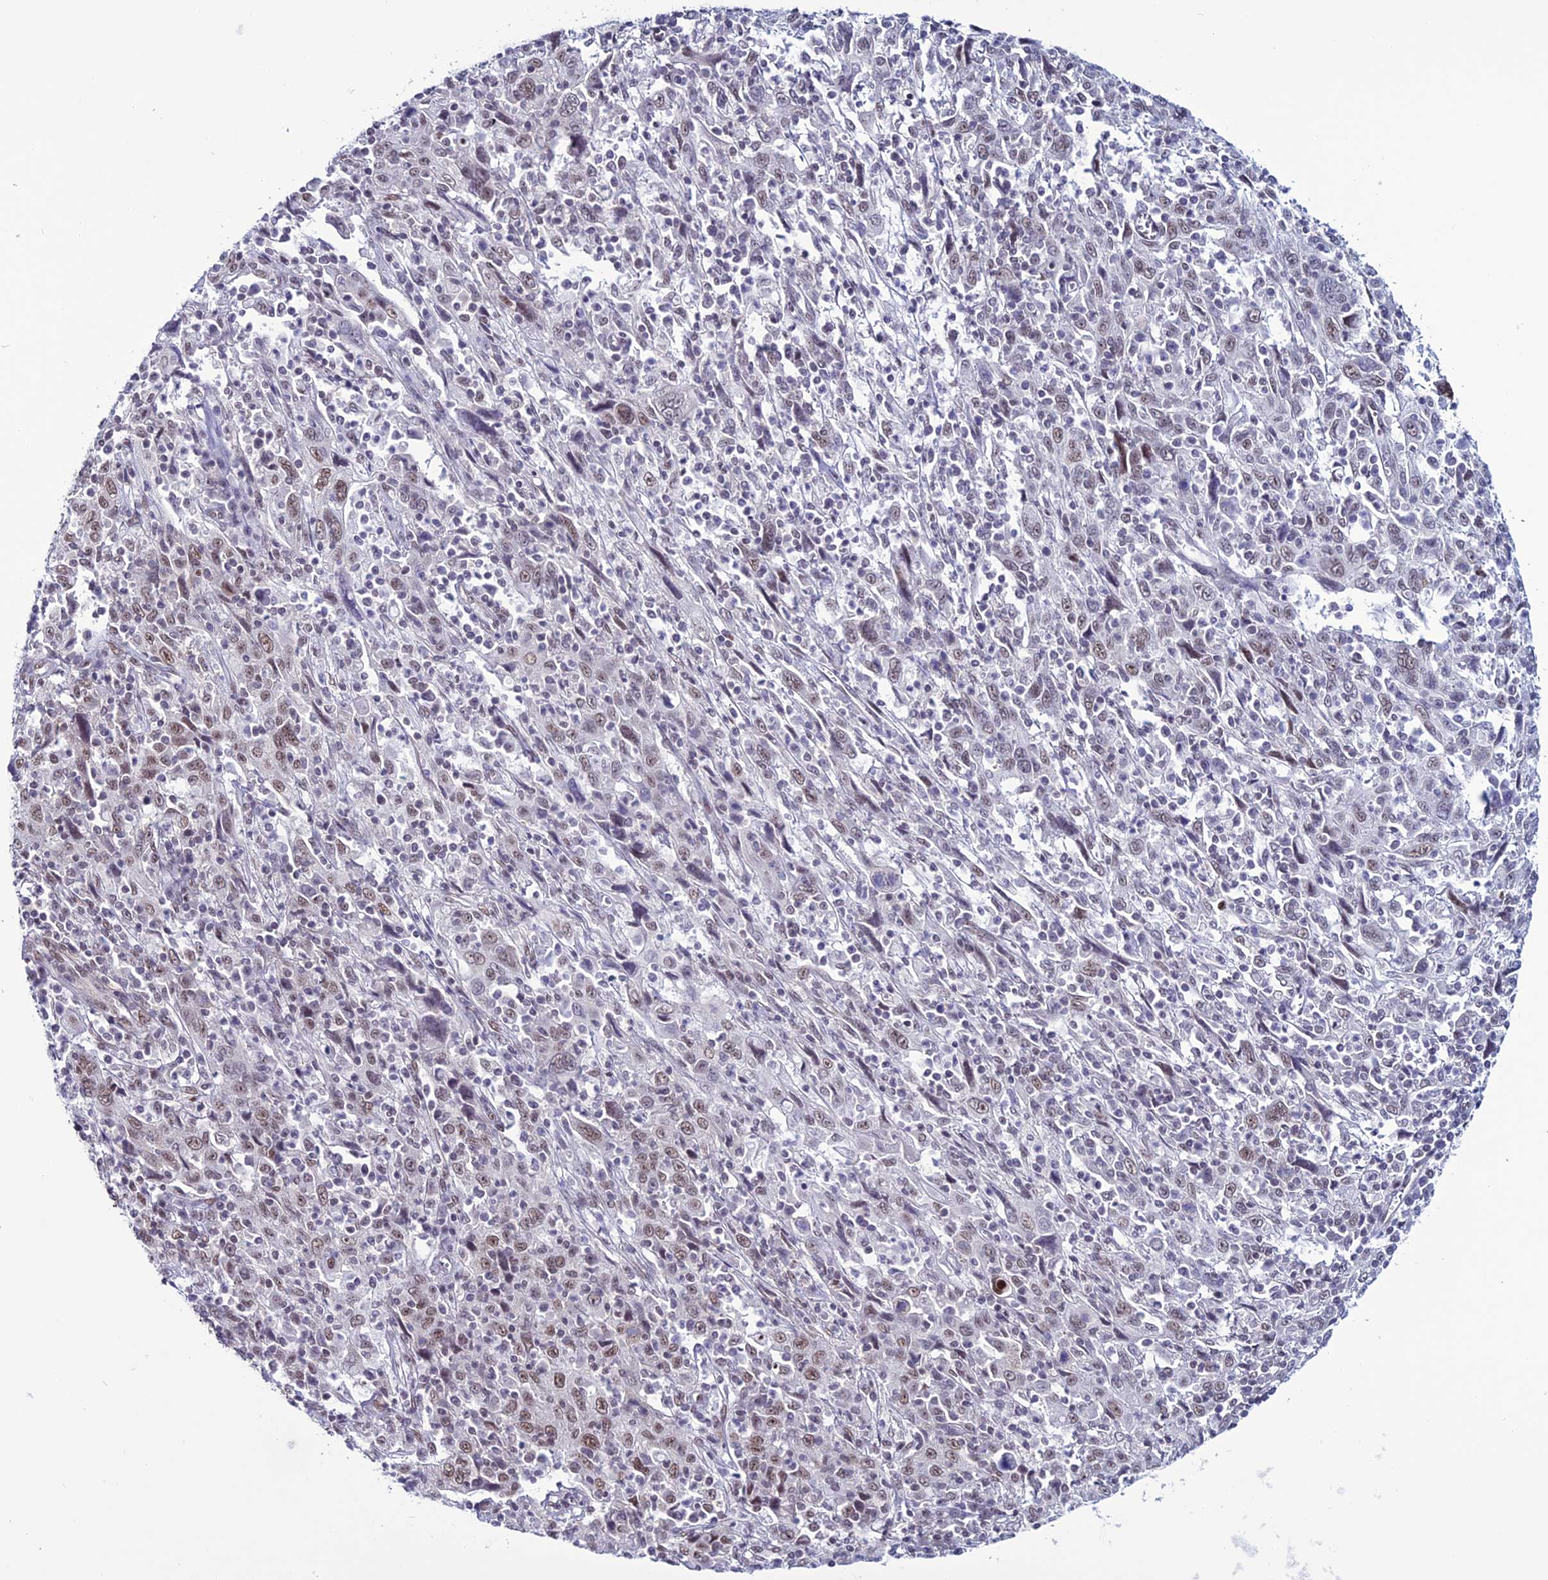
{"staining": {"intensity": "weak", "quantity": "<25%", "location": "nuclear"}, "tissue": "cervical cancer", "cell_type": "Tumor cells", "image_type": "cancer", "snomed": [{"axis": "morphology", "description": "Squamous cell carcinoma, NOS"}, {"axis": "topography", "description": "Cervix"}], "caption": "The image displays no significant positivity in tumor cells of cervical cancer. (DAB (3,3'-diaminobenzidine) IHC visualized using brightfield microscopy, high magnification).", "gene": "U2AF1", "patient": {"sex": "female", "age": 46}}